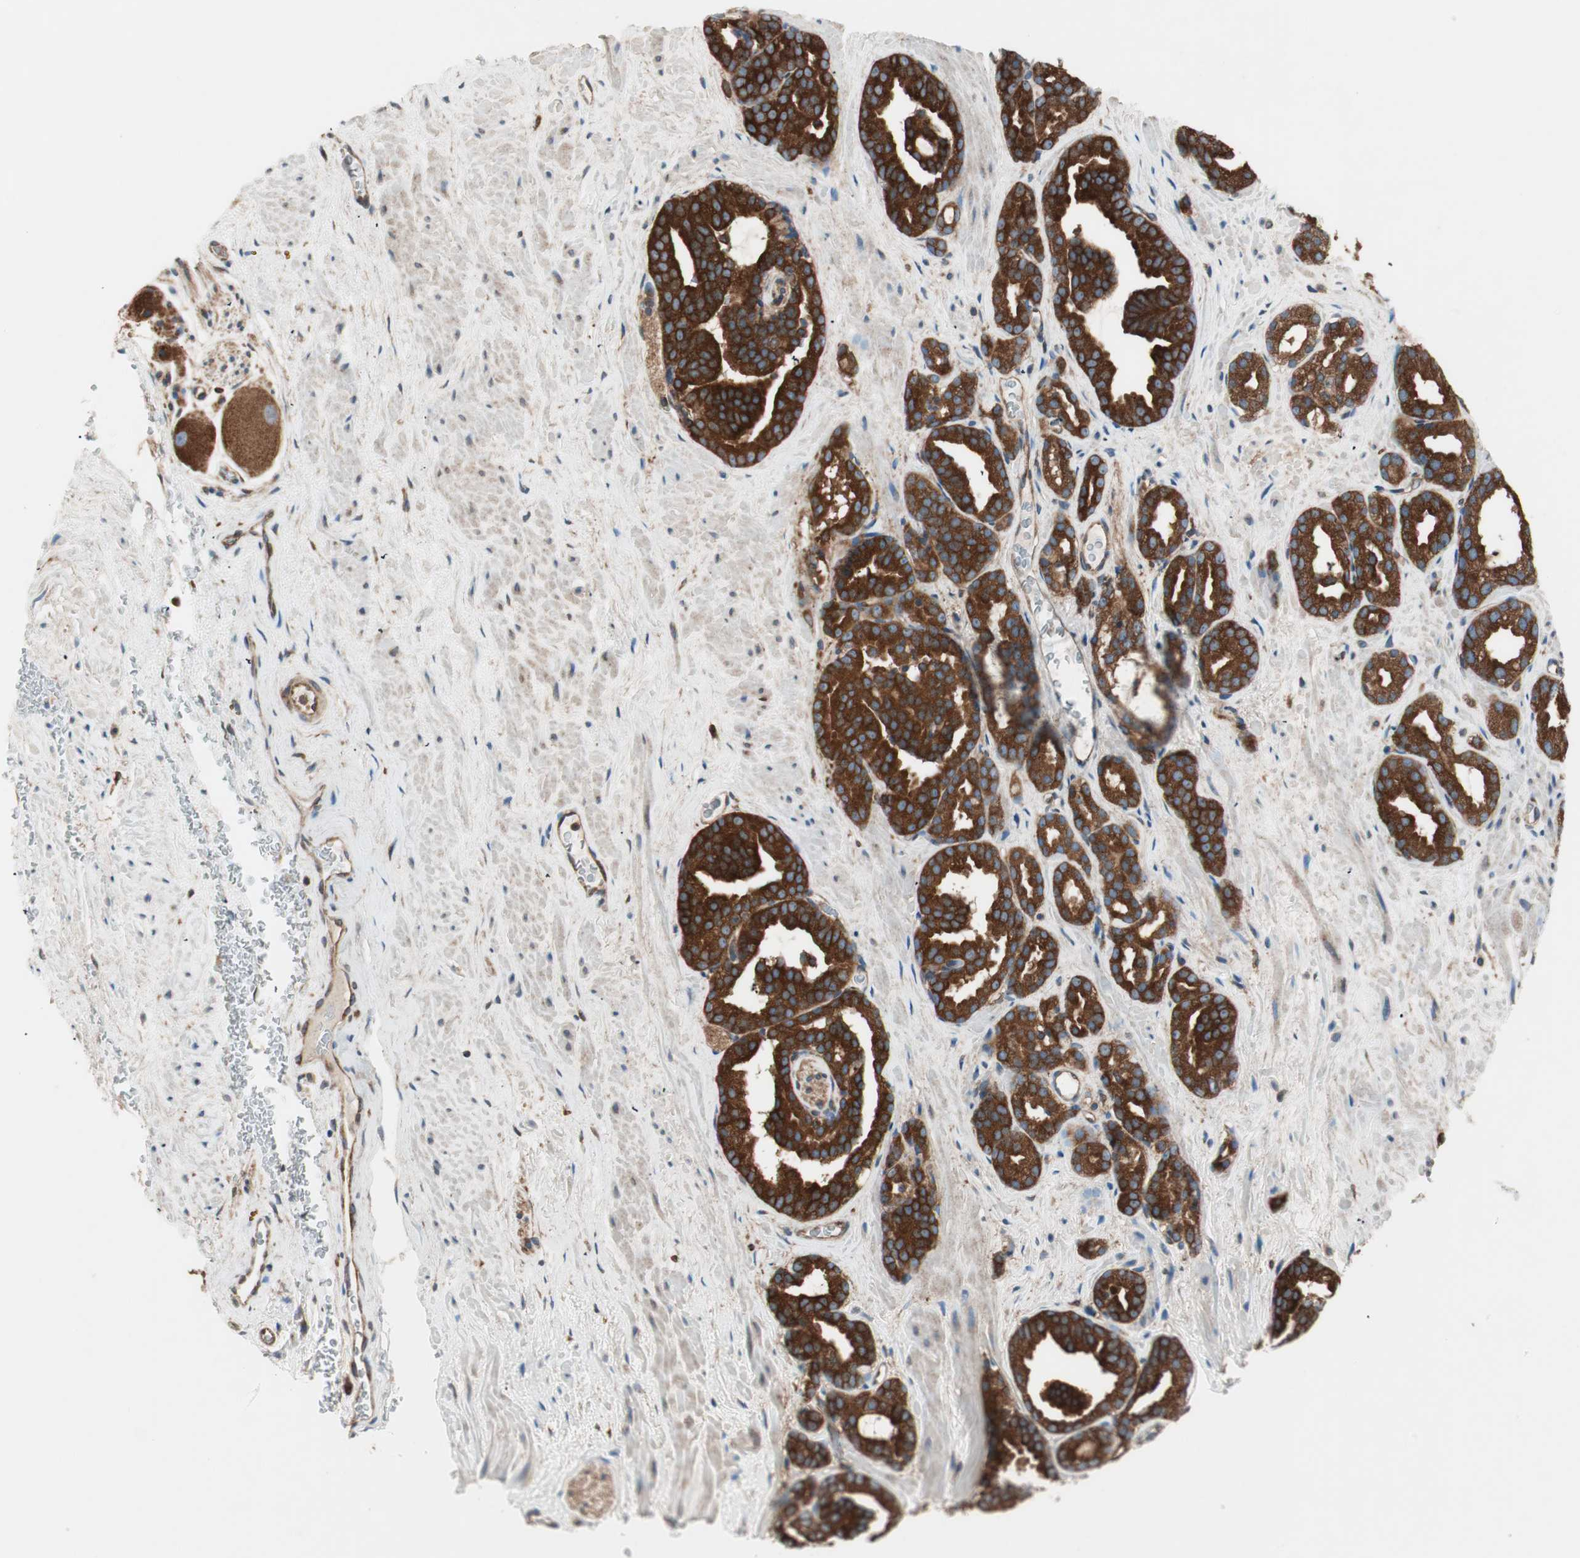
{"staining": {"intensity": "strong", "quantity": ">75%", "location": "cytoplasmic/membranous"}, "tissue": "prostate cancer", "cell_type": "Tumor cells", "image_type": "cancer", "snomed": [{"axis": "morphology", "description": "Adenocarcinoma, Low grade"}, {"axis": "topography", "description": "Prostate"}], "caption": "The histopathology image exhibits staining of prostate cancer (adenocarcinoma (low-grade)), revealing strong cytoplasmic/membranous protein expression (brown color) within tumor cells.", "gene": "RAB5A", "patient": {"sex": "male", "age": 63}}